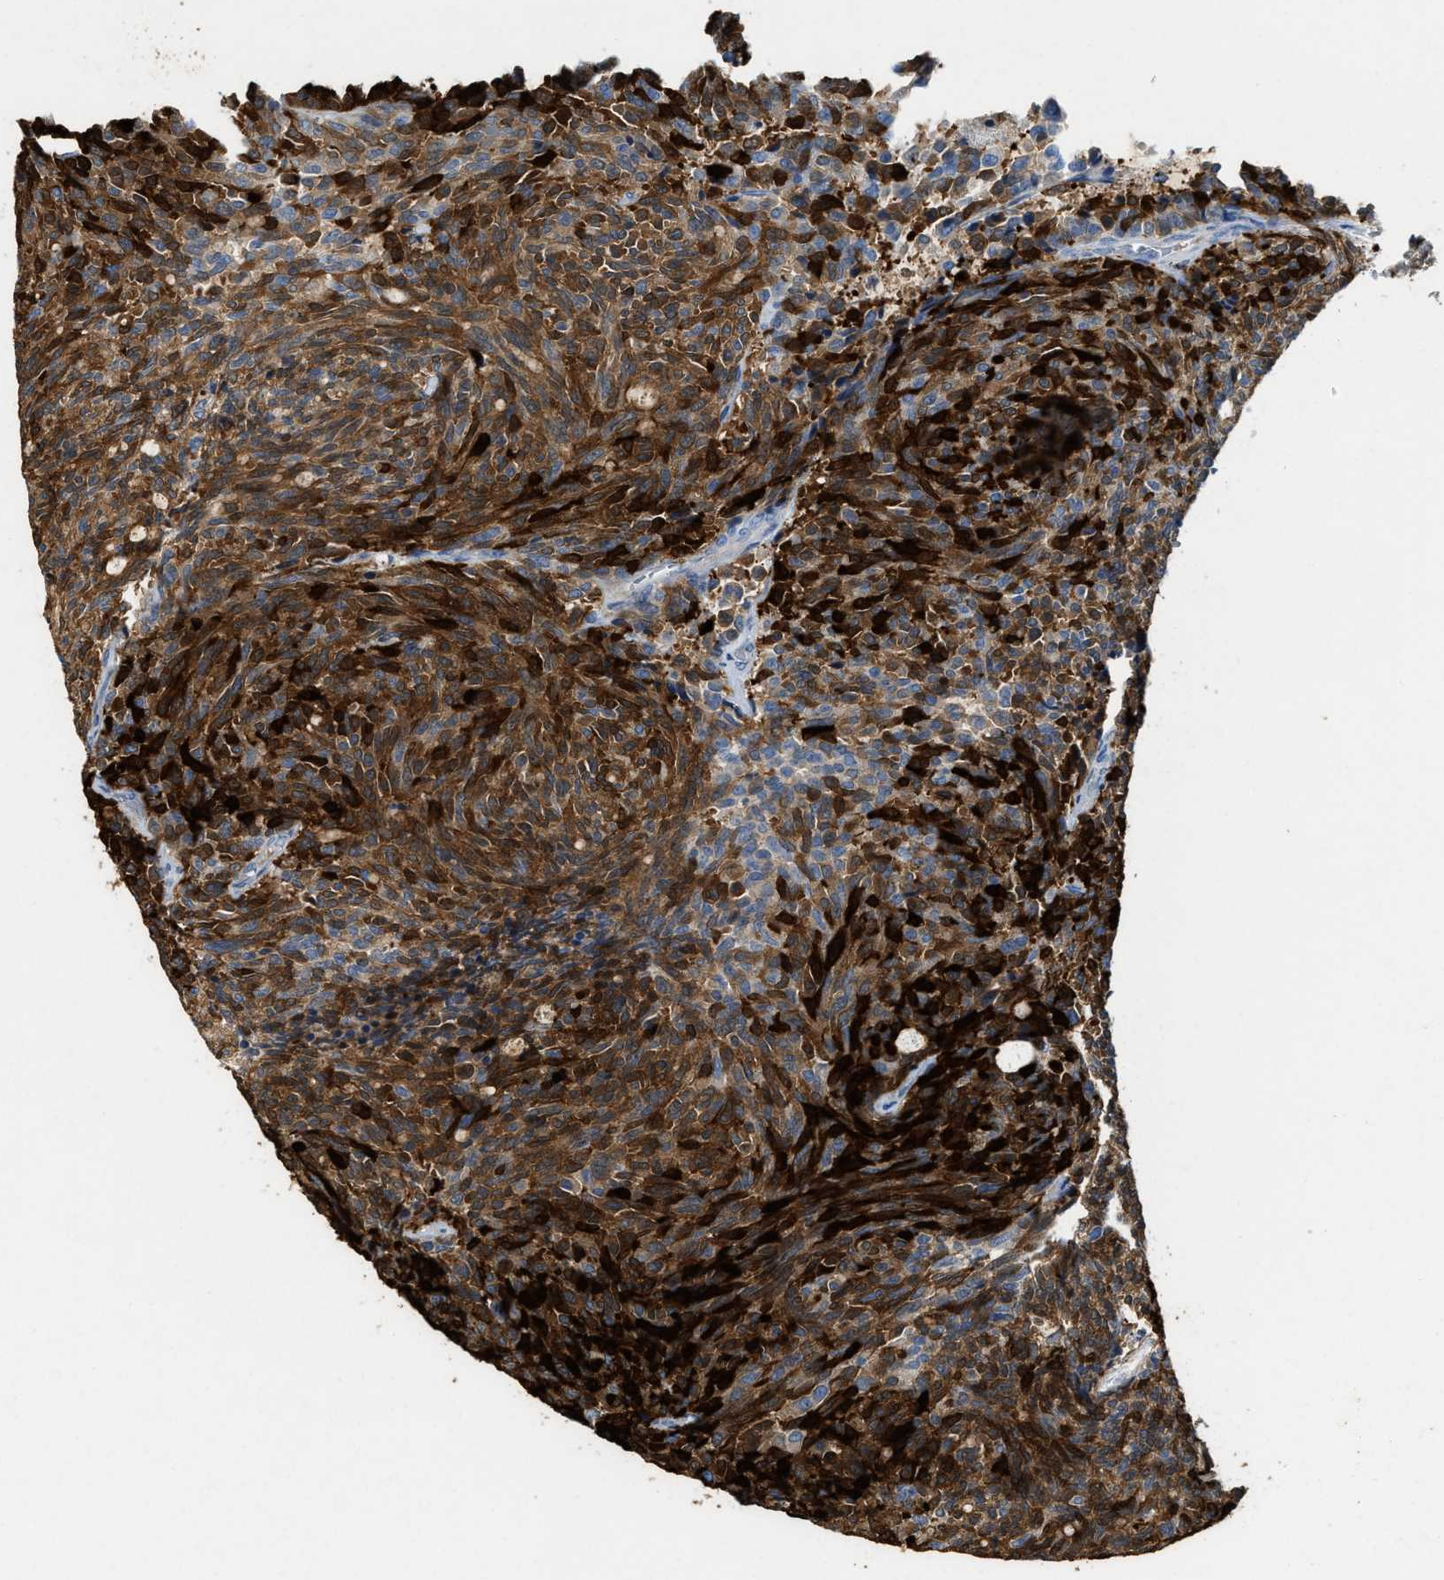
{"staining": {"intensity": "strong", "quantity": ">75%", "location": "cytoplasmic/membranous"}, "tissue": "carcinoid", "cell_type": "Tumor cells", "image_type": "cancer", "snomed": [{"axis": "morphology", "description": "Carcinoid, malignant, NOS"}, {"axis": "topography", "description": "Pancreas"}], "caption": "Malignant carcinoid stained with a protein marker demonstrates strong staining in tumor cells.", "gene": "ASS1", "patient": {"sex": "female", "age": 54}}